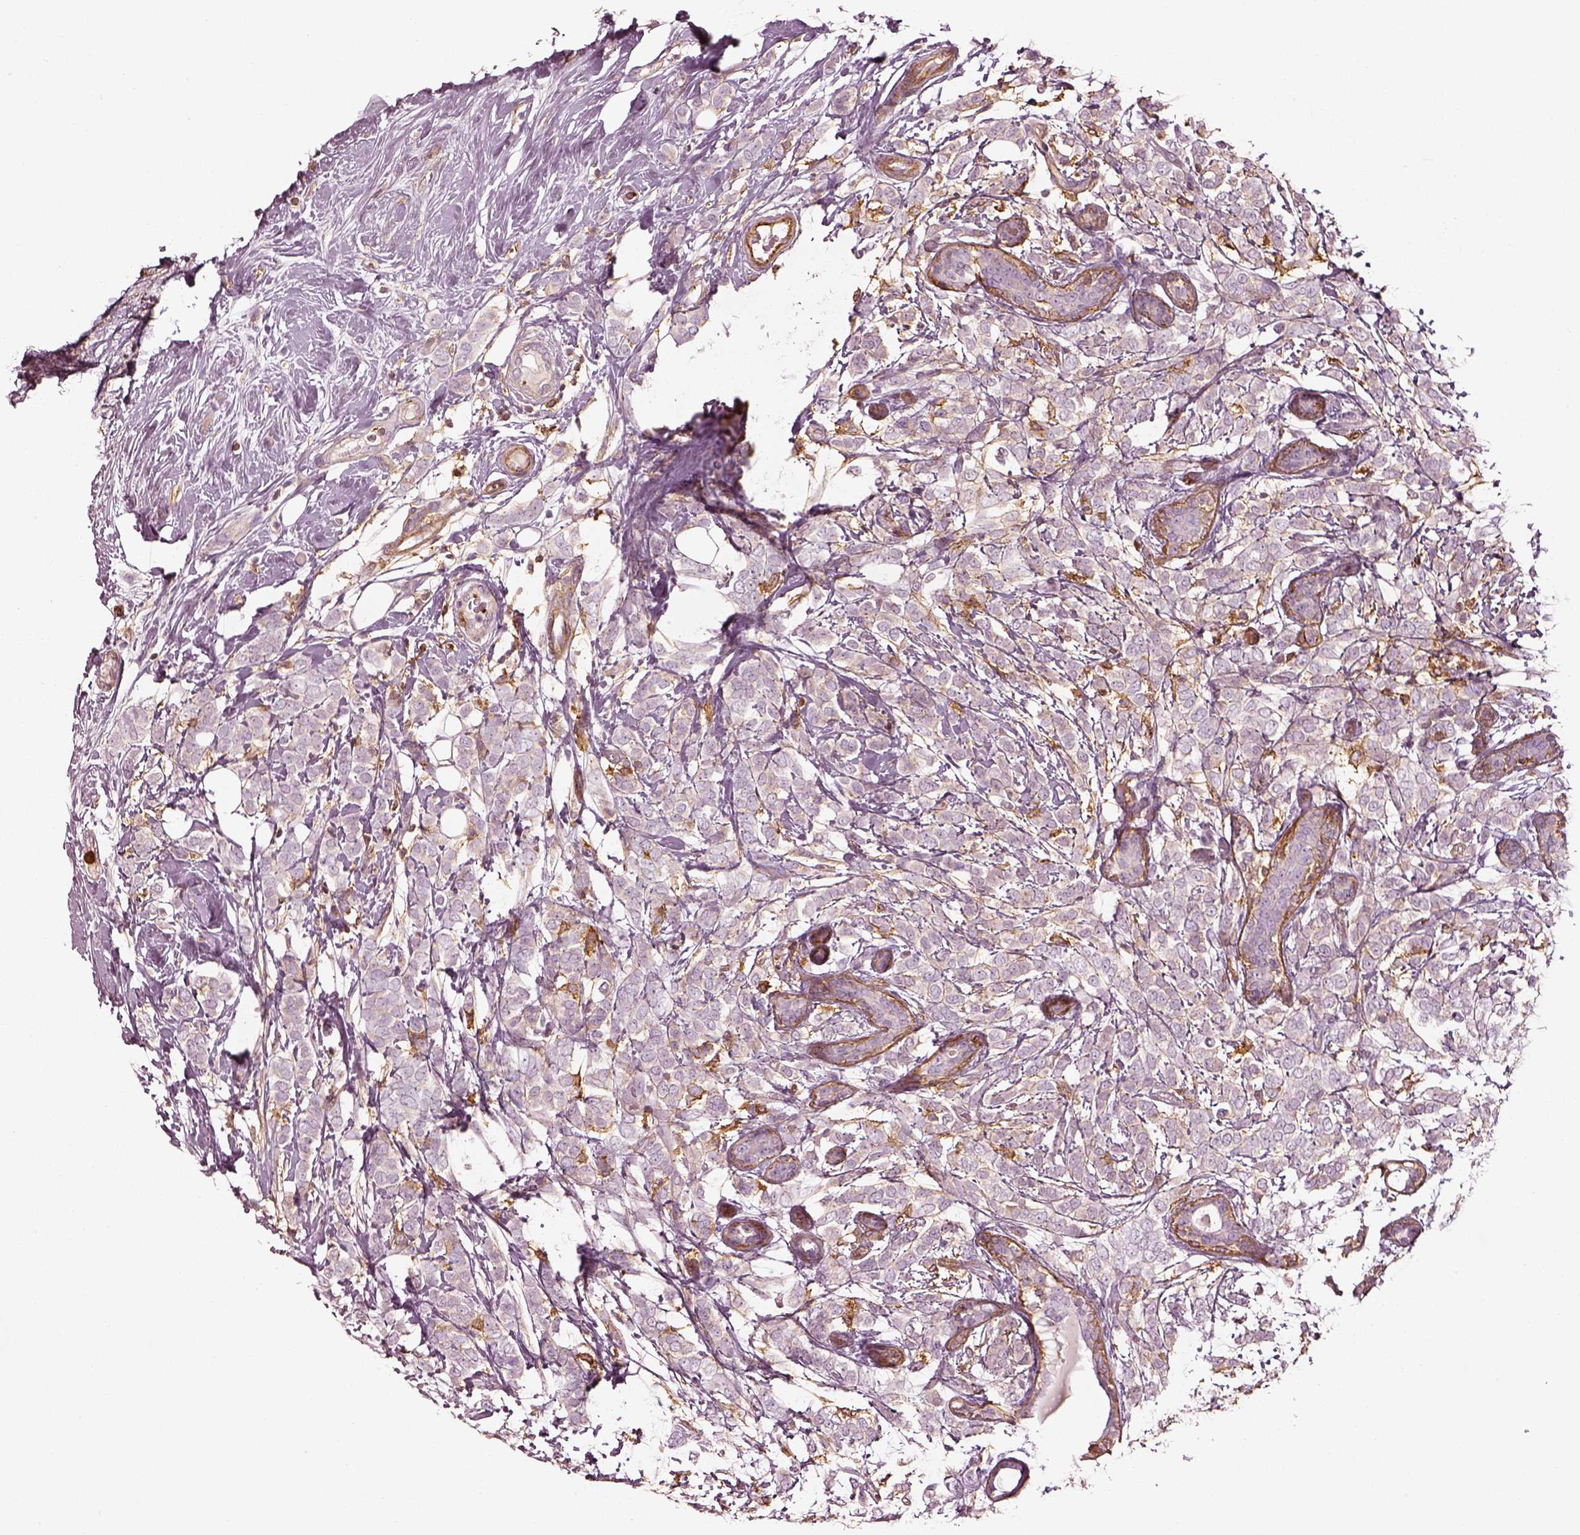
{"staining": {"intensity": "negative", "quantity": "none", "location": "none"}, "tissue": "breast cancer", "cell_type": "Tumor cells", "image_type": "cancer", "snomed": [{"axis": "morphology", "description": "Lobular carcinoma"}, {"axis": "topography", "description": "Breast"}], "caption": "The micrograph demonstrates no significant staining in tumor cells of breast cancer.", "gene": "ZYX", "patient": {"sex": "female", "age": 49}}